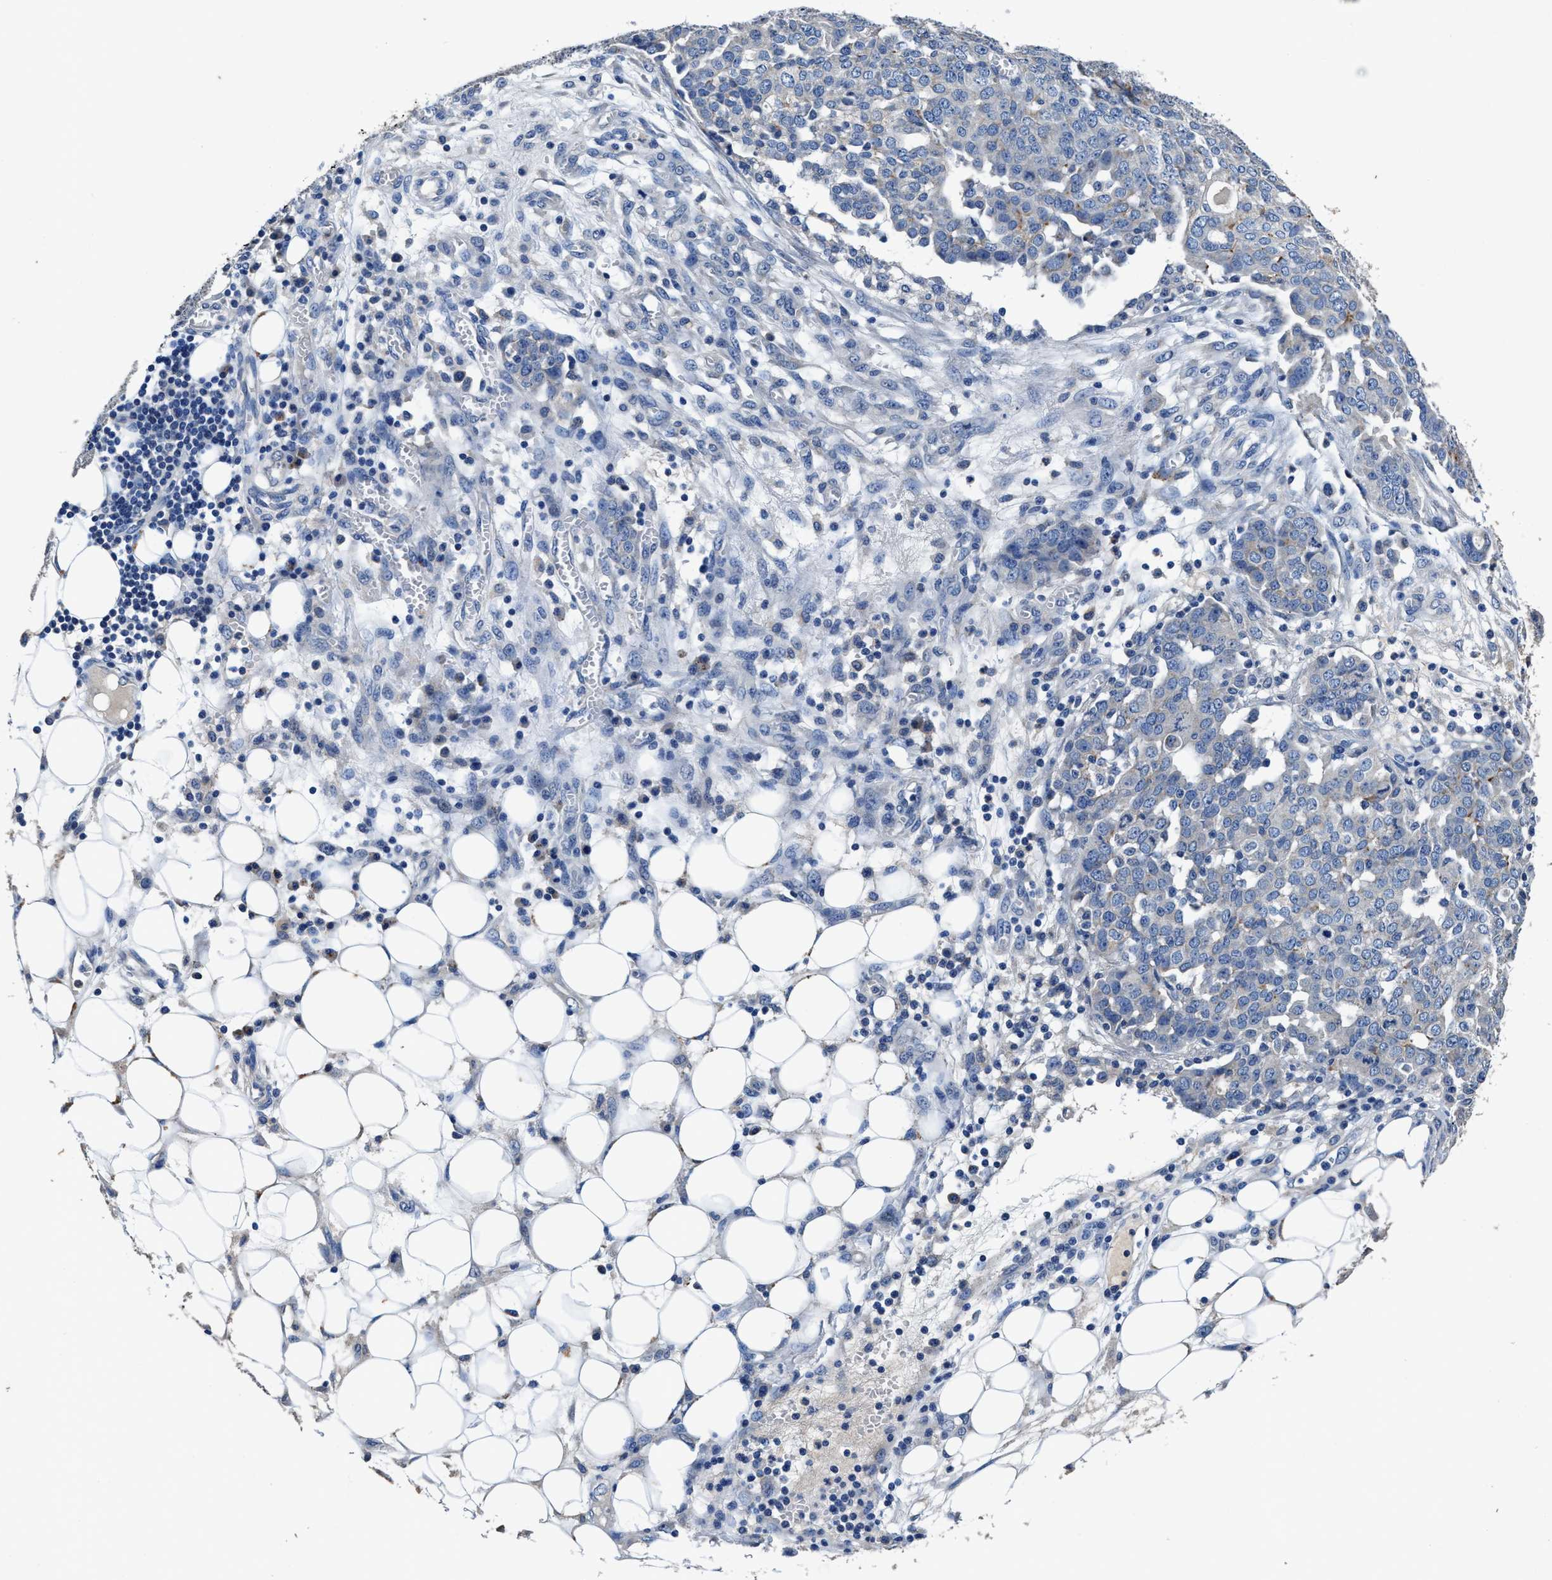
{"staining": {"intensity": "negative", "quantity": "none", "location": "none"}, "tissue": "ovarian cancer", "cell_type": "Tumor cells", "image_type": "cancer", "snomed": [{"axis": "morphology", "description": "Cystadenocarcinoma, serous, NOS"}, {"axis": "topography", "description": "Soft tissue"}, {"axis": "topography", "description": "Ovary"}], "caption": "IHC photomicrograph of ovarian serous cystadenocarcinoma stained for a protein (brown), which reveals no staining in tumor cells.", "gene": "UBR4", "patient": {"sex": "female", "age": 57}}